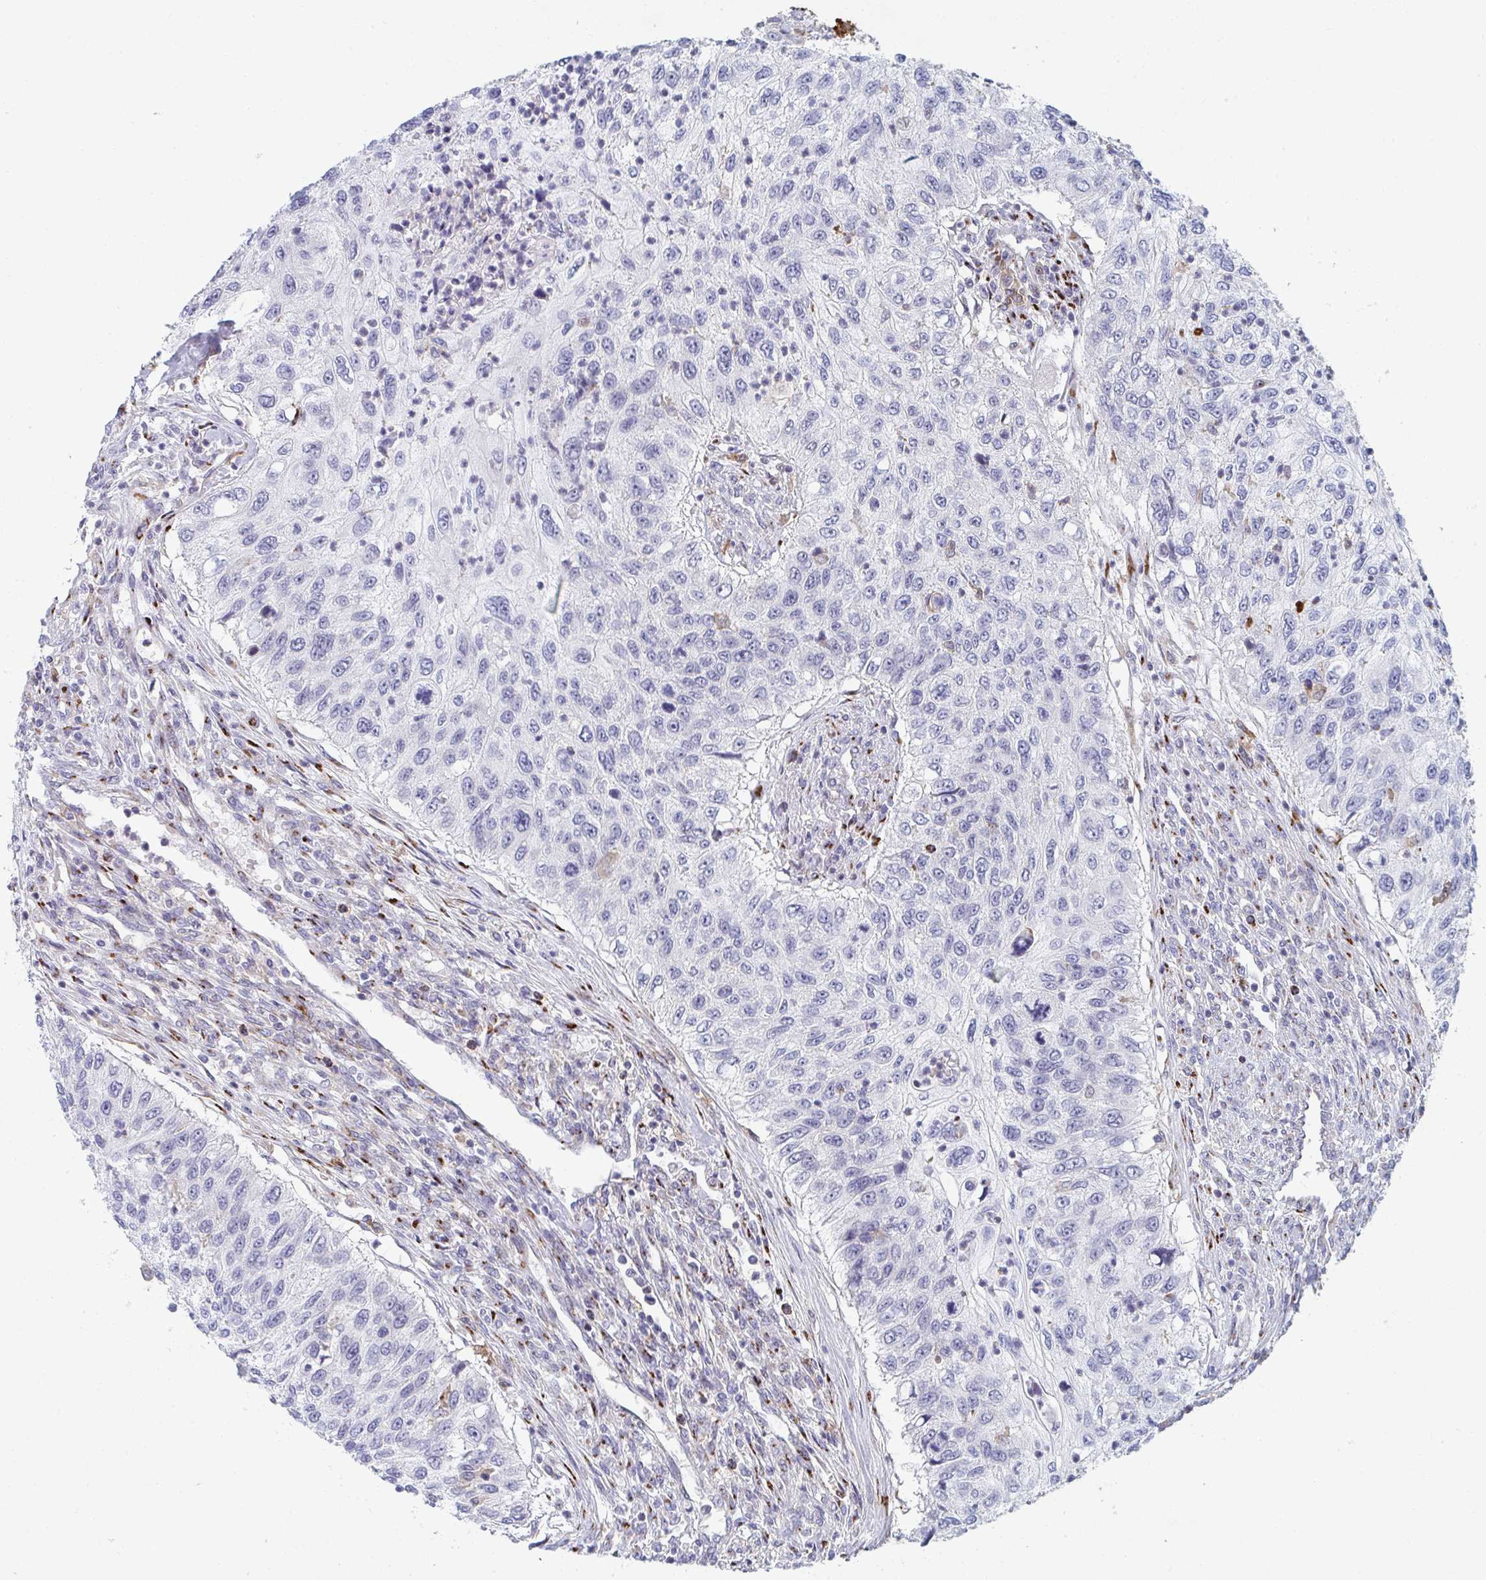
{"staining": {"intensity": "negative", "quantity": "none", "location": "none"}, "tissue": "urothelial cancer", "cell_type": "Tumor cells", "image_type": "cancer", "snomed": [{"axis": "morphology", "description": "Urothelial carcinoma, High grade"}, {"axis": "topography", "description": "Urinary bladder"}], "caption": "Tumor cells show no significant protein staining in urothelial carcinoma (high-grade).", "gene": "PSMG1", "patient": {"sex": "female", "age": 60}}